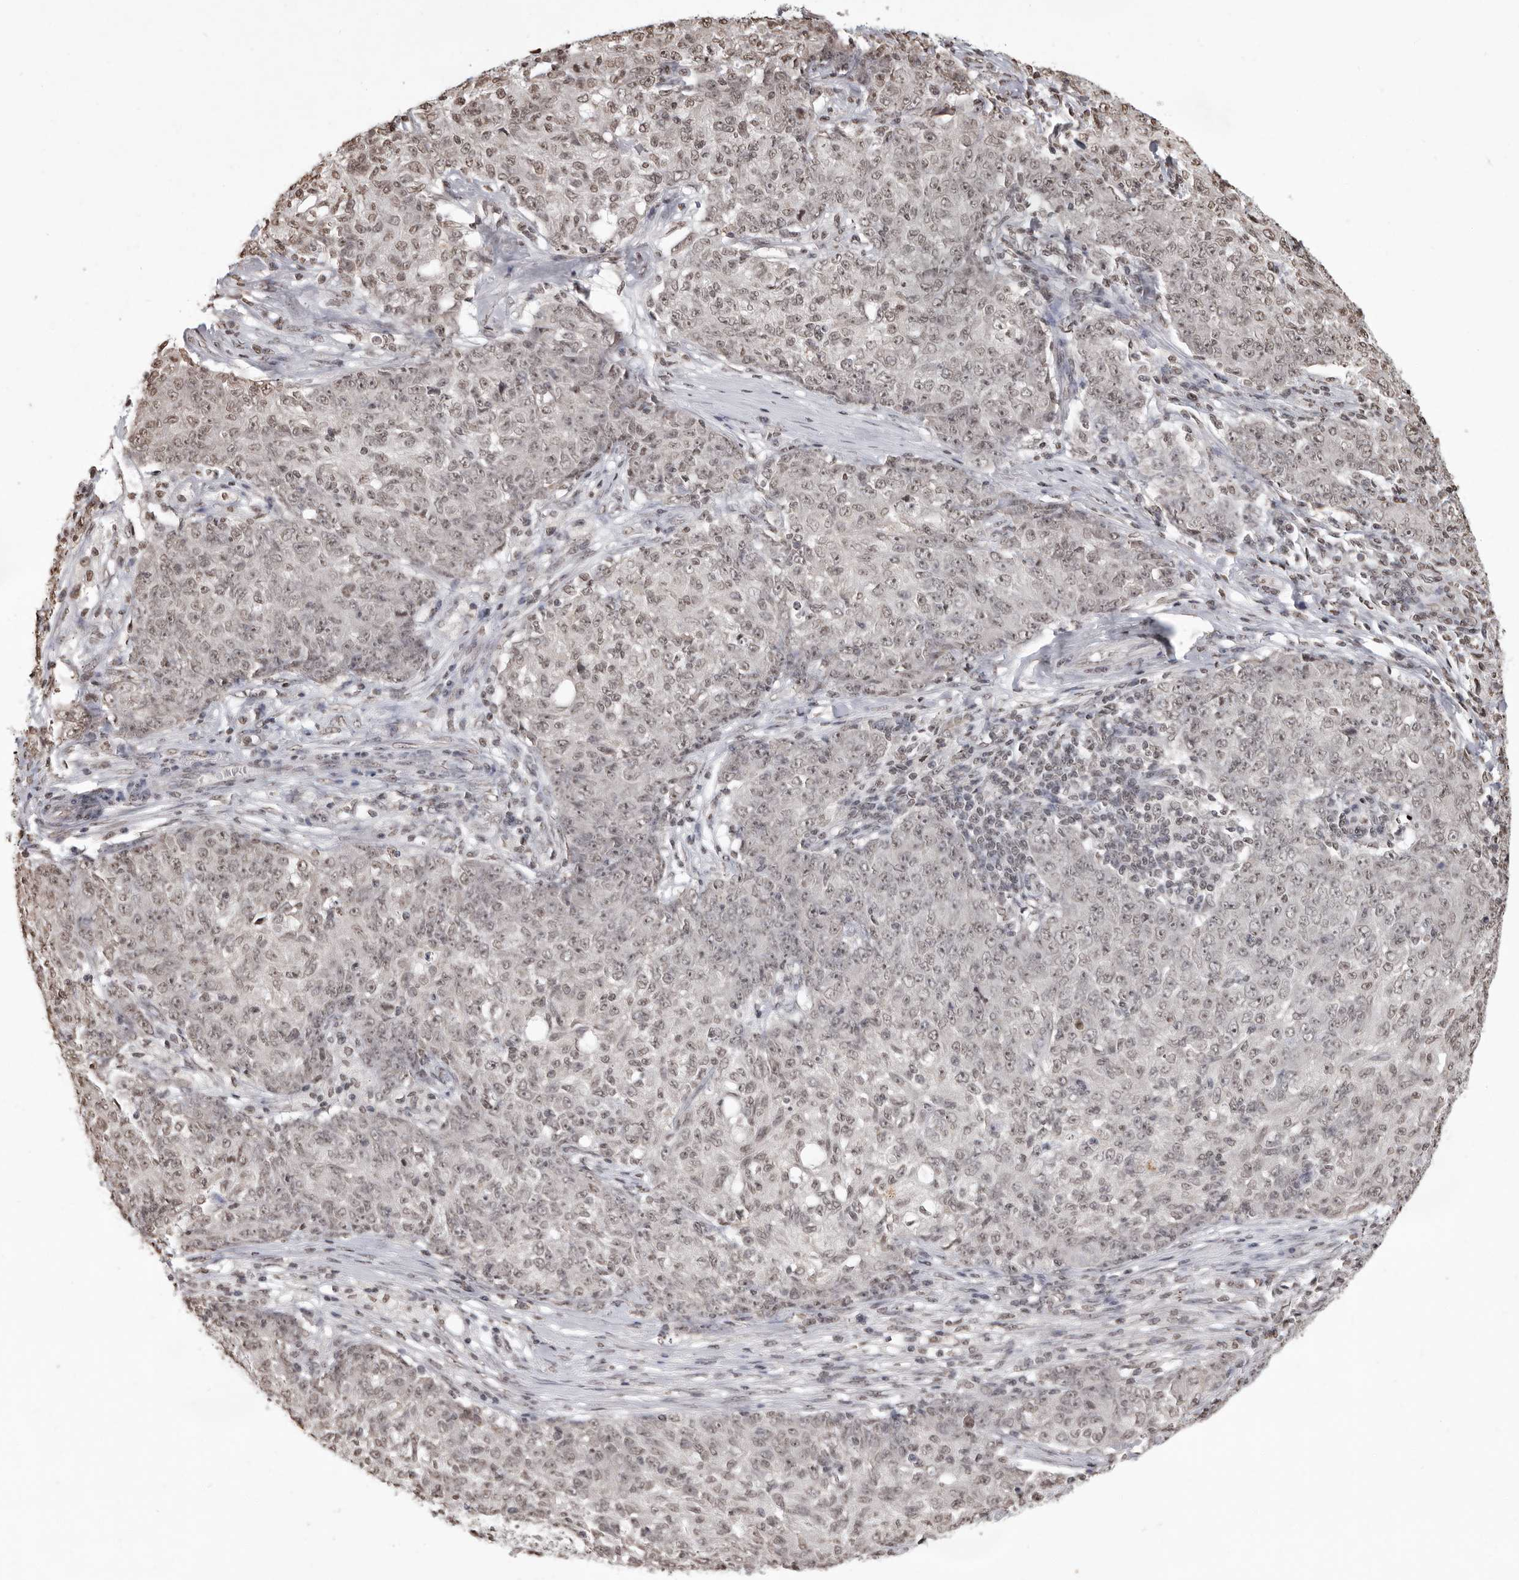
{"staining": {"intensity": "weak", "quantity": "25%-75%", "location": "nuclear"}, "tissue": "ovarian cancer", "cell_type": "Tumor cells", "image_type": "cancer", "snomed": [{"axis": "morphology", "description": "Carcinoma, endometroid"}, {"axis": "topography", "description": "Ovary"}], "caption": "Protein expression analysis of human ovarian cancer (endometroid carcinoma) reveals weak nuclear staining in approximately 25%-75% of tumor cells. (Brightfield microscopy of DAB IHC at high magnification).", "gene": "WDR45", "patient": {"sex": "female", "age": 42}}